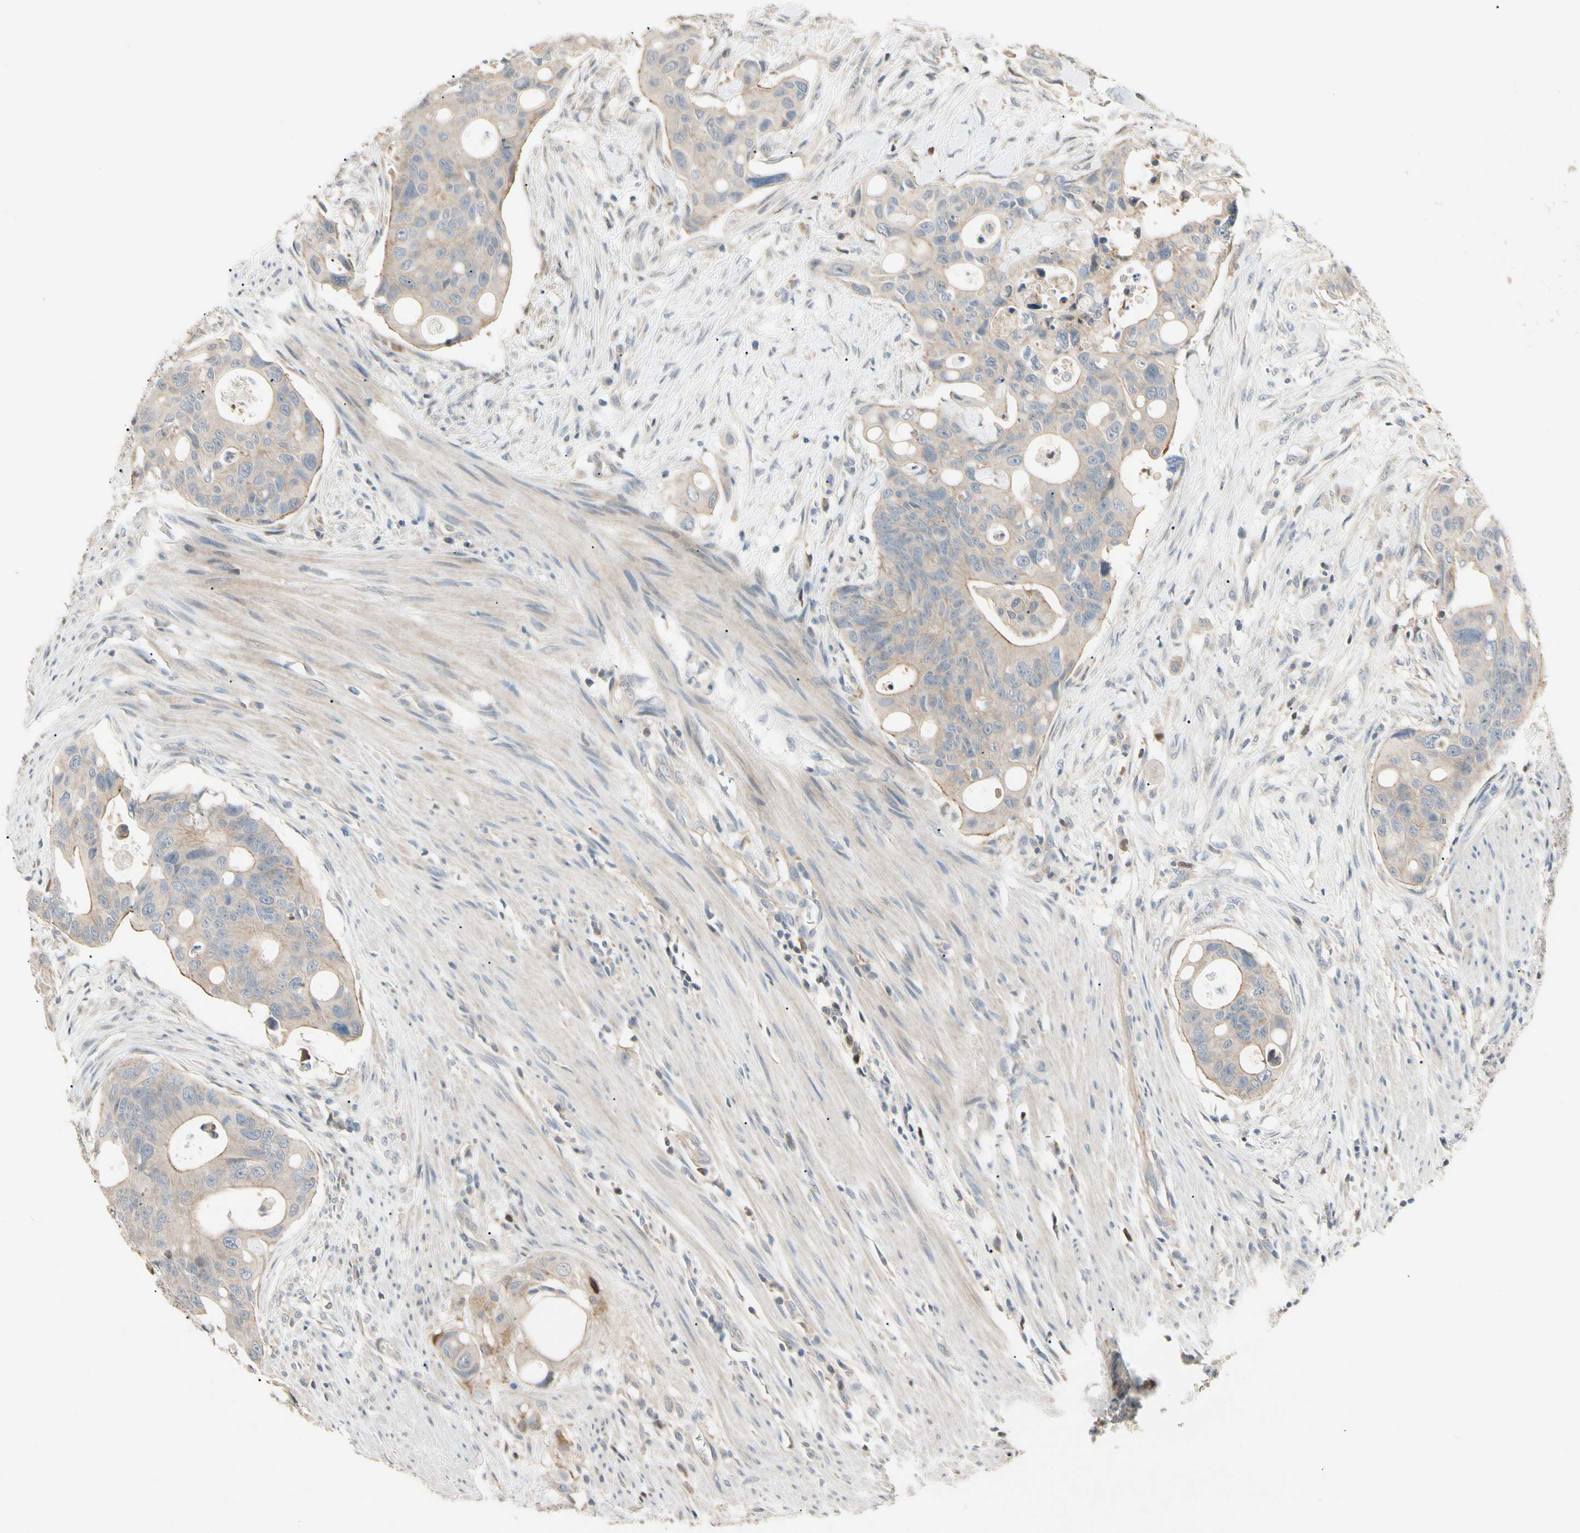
{"staining": {"intensity": "weak", "quantity": "<25%", "location": "cytoplasmic/membranous"}, "tissue": "colorectal cancer", "cell_type": "Tumor cells", "image_type": "cancer", "snomed": [{"axis": "morphology", "description": "Adenocarcinoma, NOS"}, {"axis": "topography", "description": "Colon"}], "caption": "A photomicrograph of colorectal cancer (adenocarcinoma) stained for a protein exhibits no brown staining in tumor cells.", "gene": "P3H2", "patient": {"sex": "female", "age": 57}}